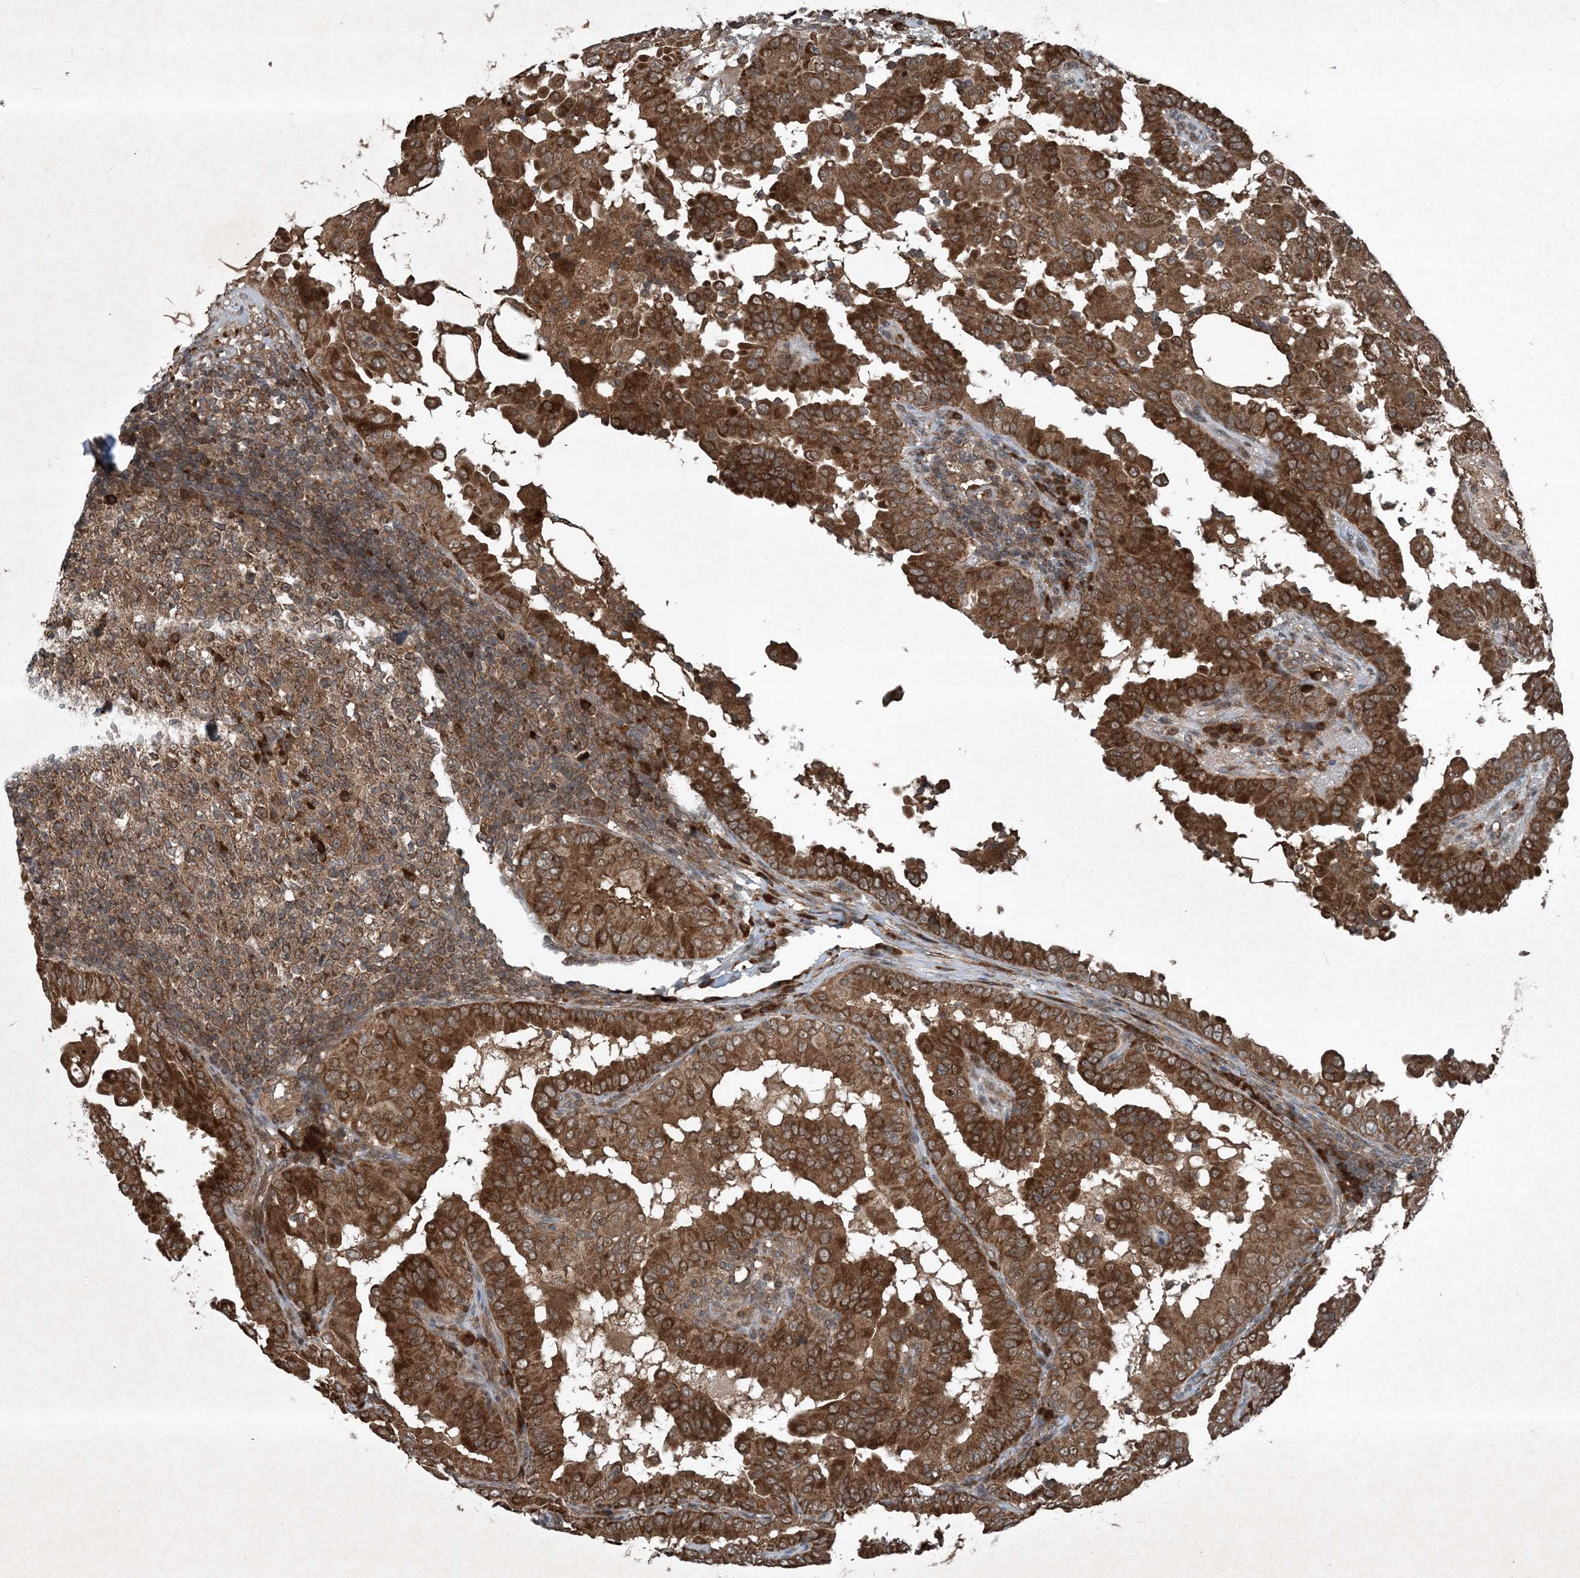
{"staining": {"intensity": "strong", "quantity": ">75%", "location": "cytoplasmic/membranous"}, "tissue": "thyroid cancer", "cell_type": "Tumor cells", "image_type": "cancer", "snomed": [{"axis": "morphology", "description": "Papillary adenocarcinoma, NOS"}, {"axis": "topography", "description": "Thyroid gland"}], "caption": "This image demonstrates thyroid papillary adenocarcinoma stained with IHC to label a protein in brown. The cytoplasmic/membranous of tumor cells show strong positivity for the protein. Nuclei are counter-stained blue.", "gene": "GNG5", "patient": {"sex": "male", "age": 33}}